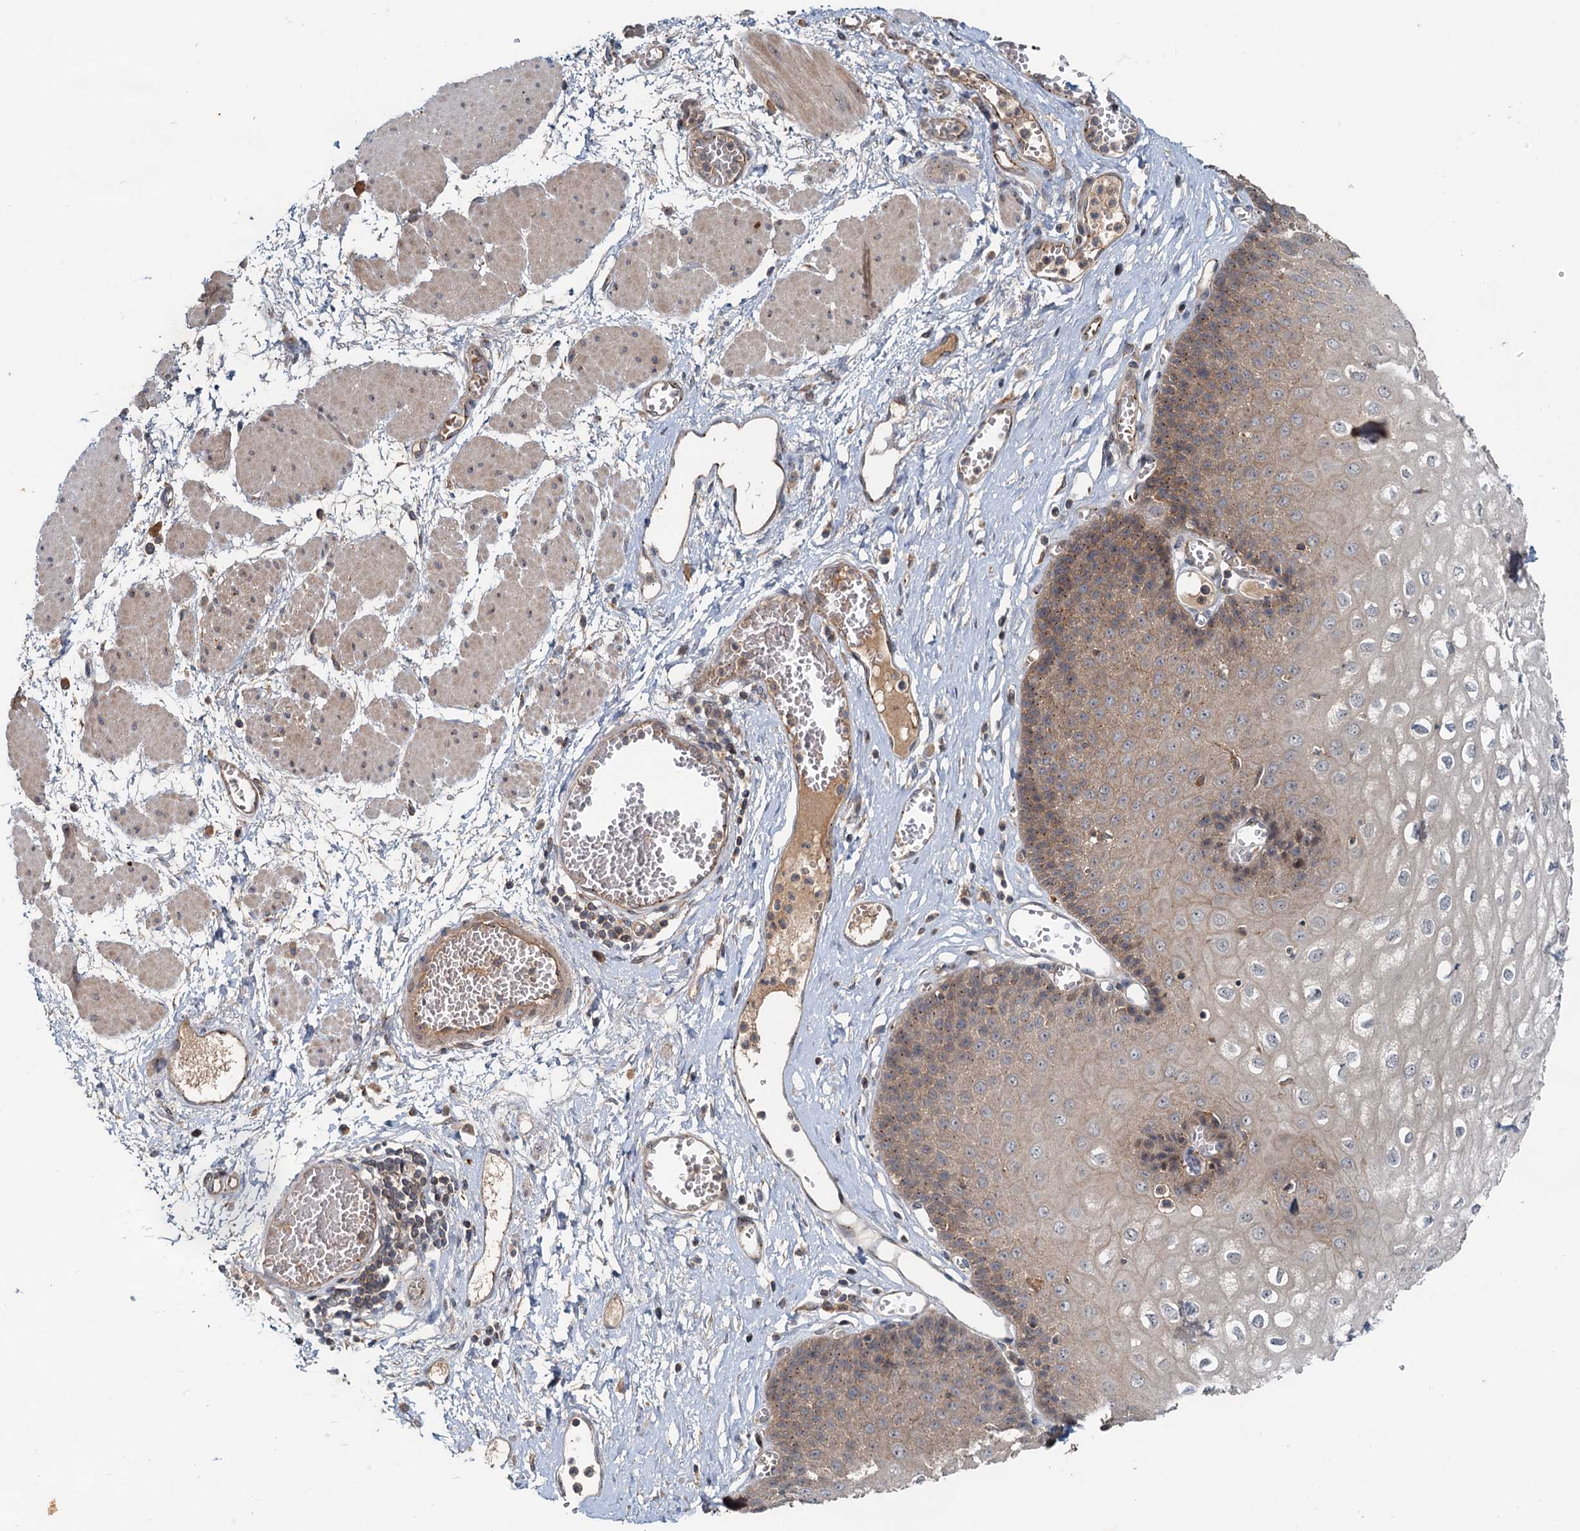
{"staining": {"intensity": "moderate", "quantity": "<25%", "location": "cytoplasmic/membranous"}, "tissue": "esophagus", "cell_type": "Squamous epithelial cells", "image_type": "normal", "snomed": [{"axis": "morphology", "description": "Normal tissue, NOS"}, {"axis": "topography", "description": "Esophagus"}], "caption": "A low amount of moderate cytoplasmic/membranous positivity is identified in about <25% of squamous epithelial cells in benign esophagus.", "gene": "CEP68", "patient": {"sex": "male", "age": 60}}